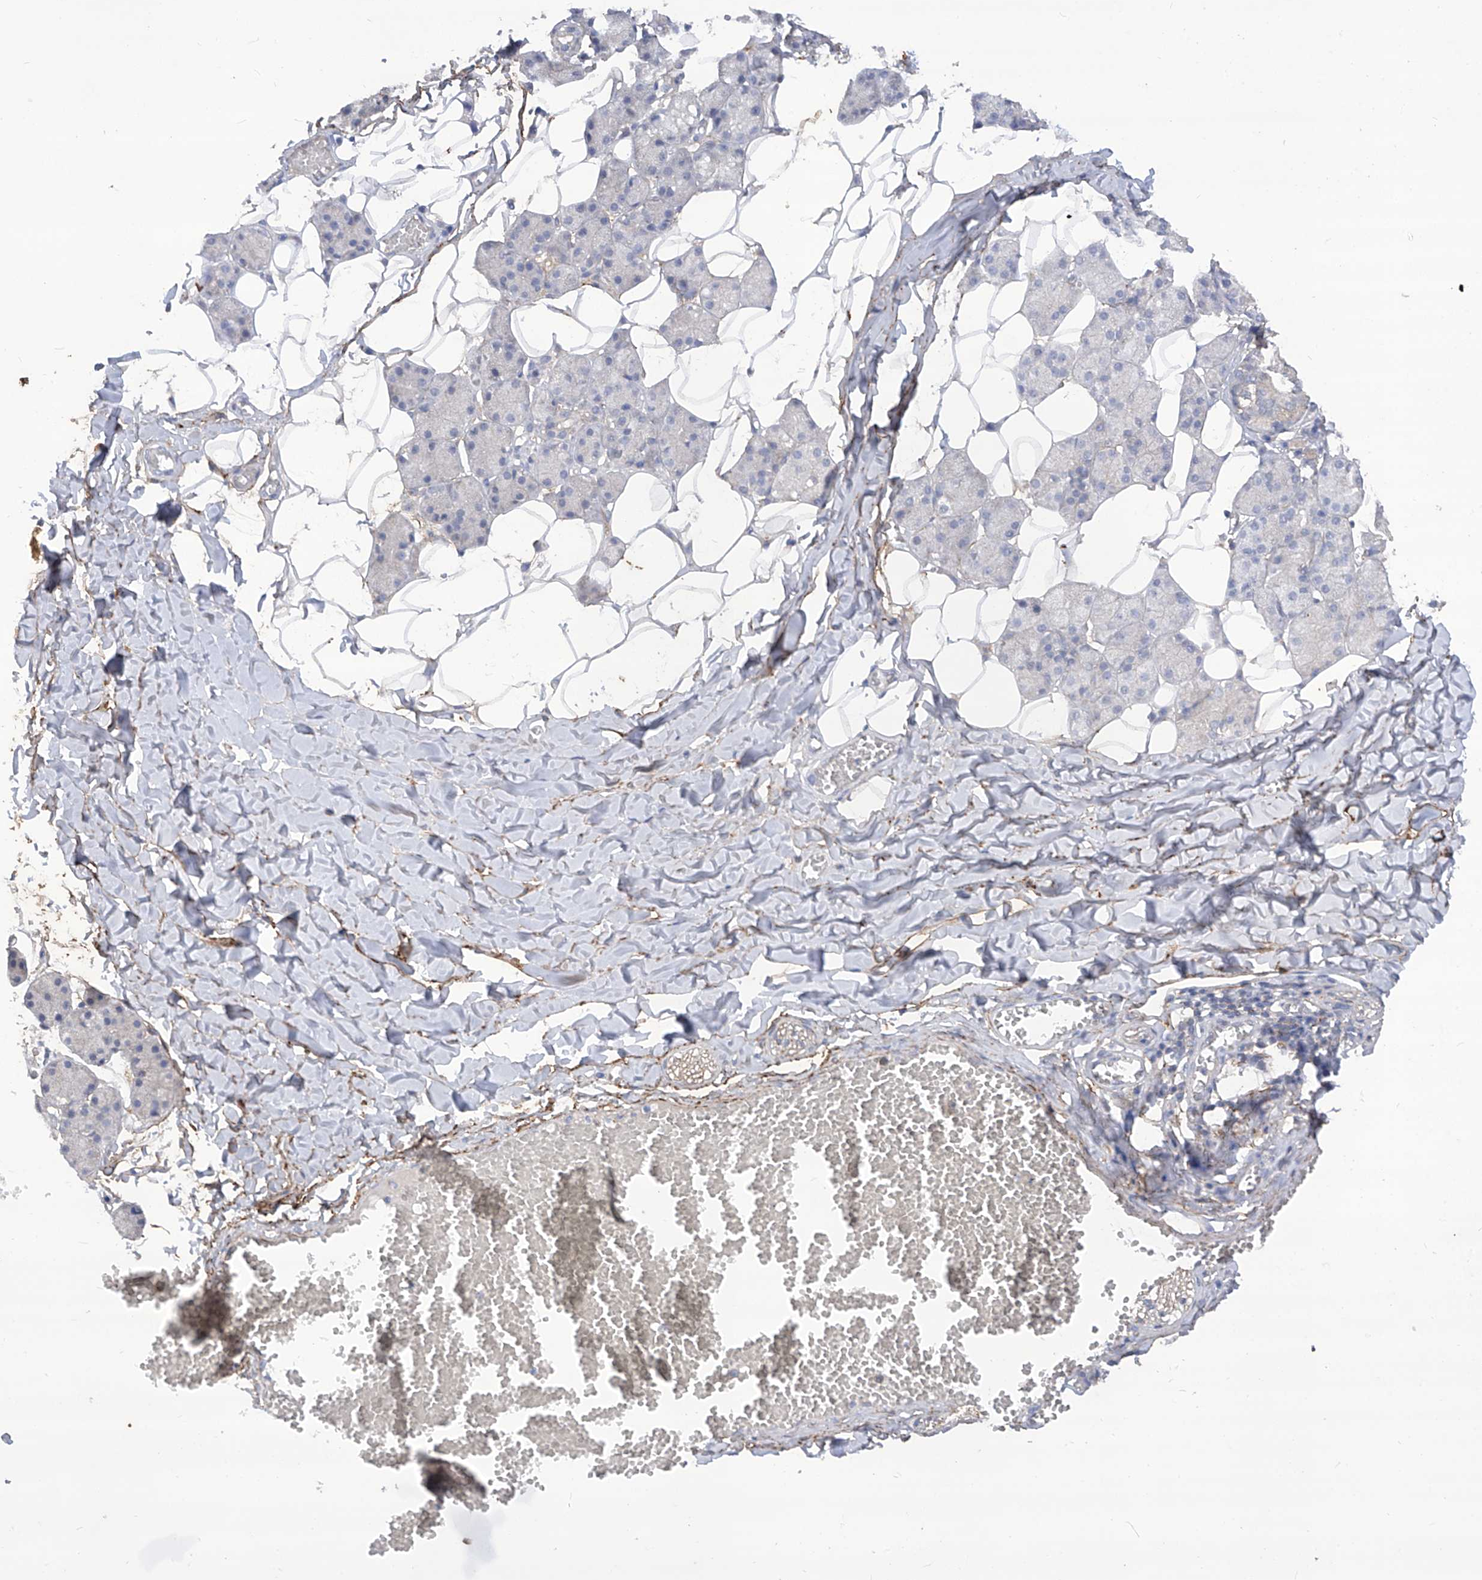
{"staining": {"intensity": "strong", "quantity": "<25%", "location": "cytoplasmic/membranous"}, "tissue": "salivary gland", "cell_type": "Glandular cells", "image_type": "normal", "snomed": [{"axis": "morphology", "description": "Normal tissue, NOS"}, {"axis": "topography", "description": "Salivary gland"}], "caption": "Protein staining of benign salivary gland exhibits strong cytoplasmic/membranous staining in approximately <25% of glandular cells.", "gene": "TXNIP", "patient": {"sex": "female", "age": 33}}